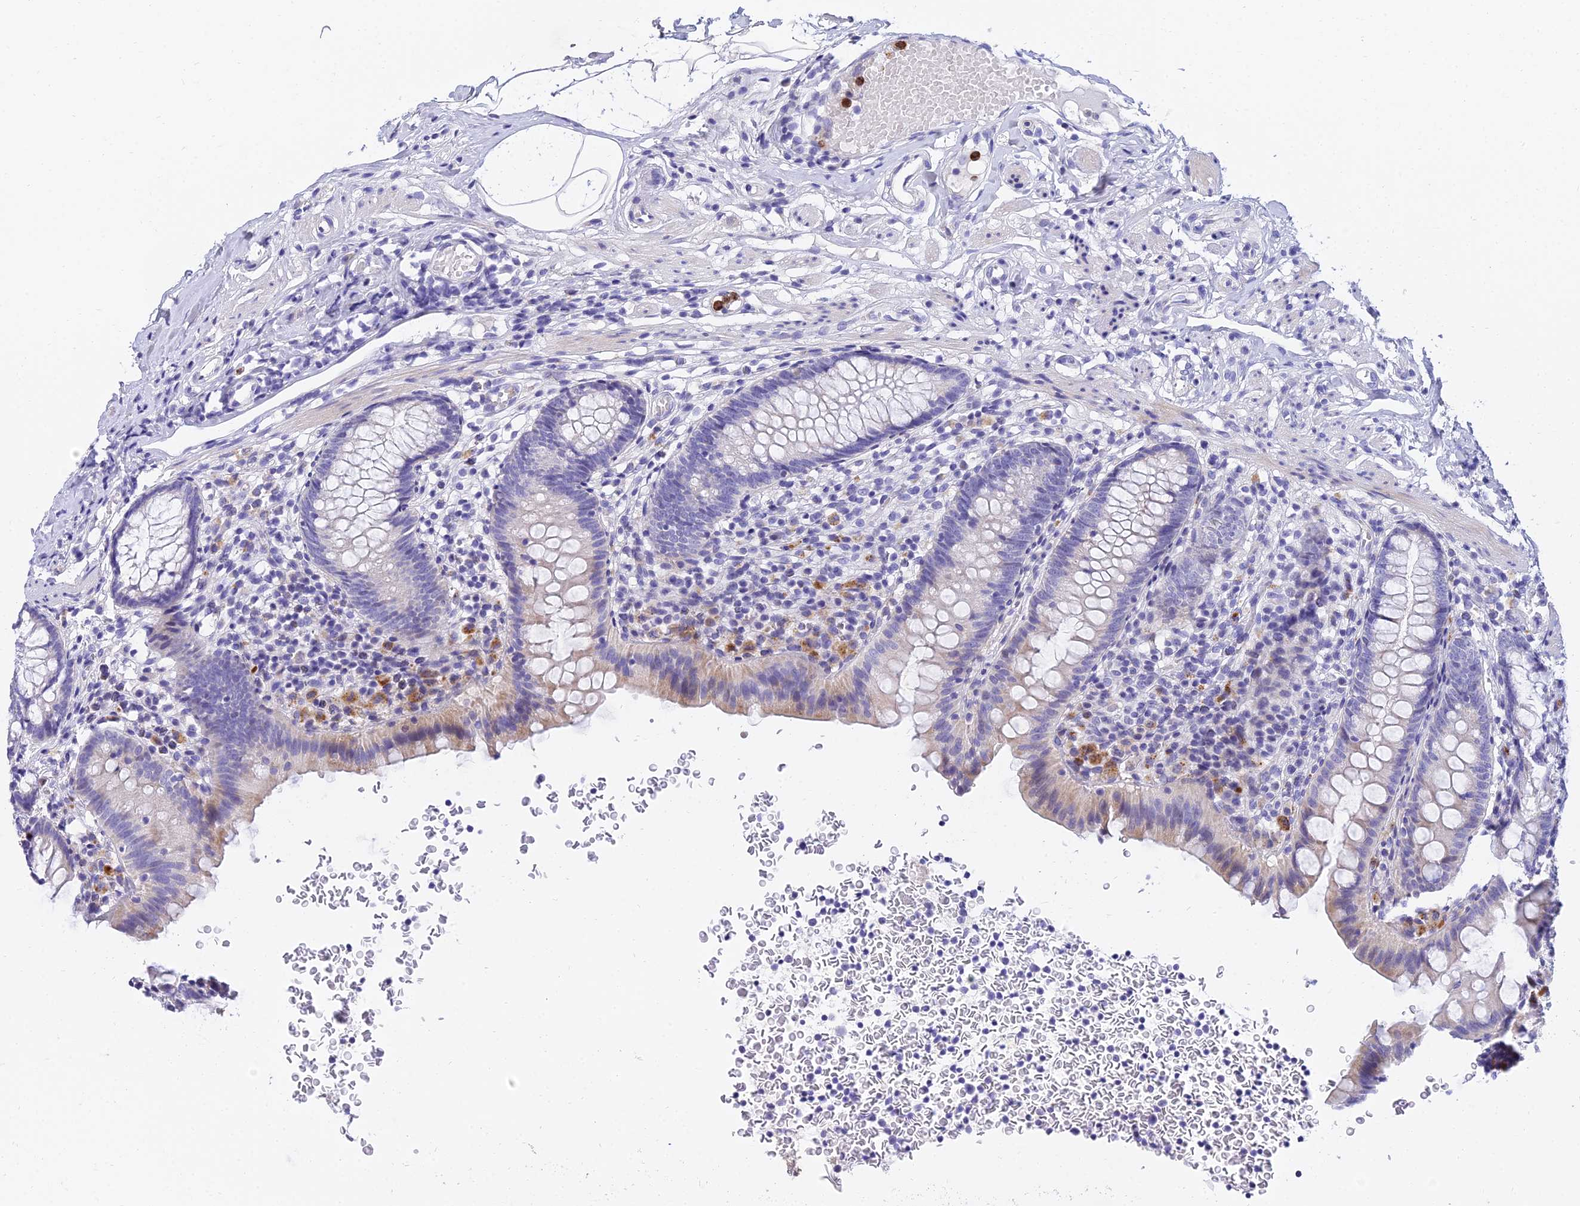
{"staining": {"intensity": "weak", "quantity": "<25%", "location": "cytoplasmic/membranous"}, "tissue": "appendix", "cell_type": "Glandular cells", "image_type": "normal", "snomed": [{"axis": "morphology", "description": "Normal tissue, NOS"}, {"axis": "topography", "description": "Appendix"}], "caption": "The micrograph demonstrates no significant expression in glandular cells of appendix. (Immunohistochemistry (ihc), brightfield microscopy, high magnification).", "gene": "VWC2L", "patient": {"sex": "male", "age": 55}}